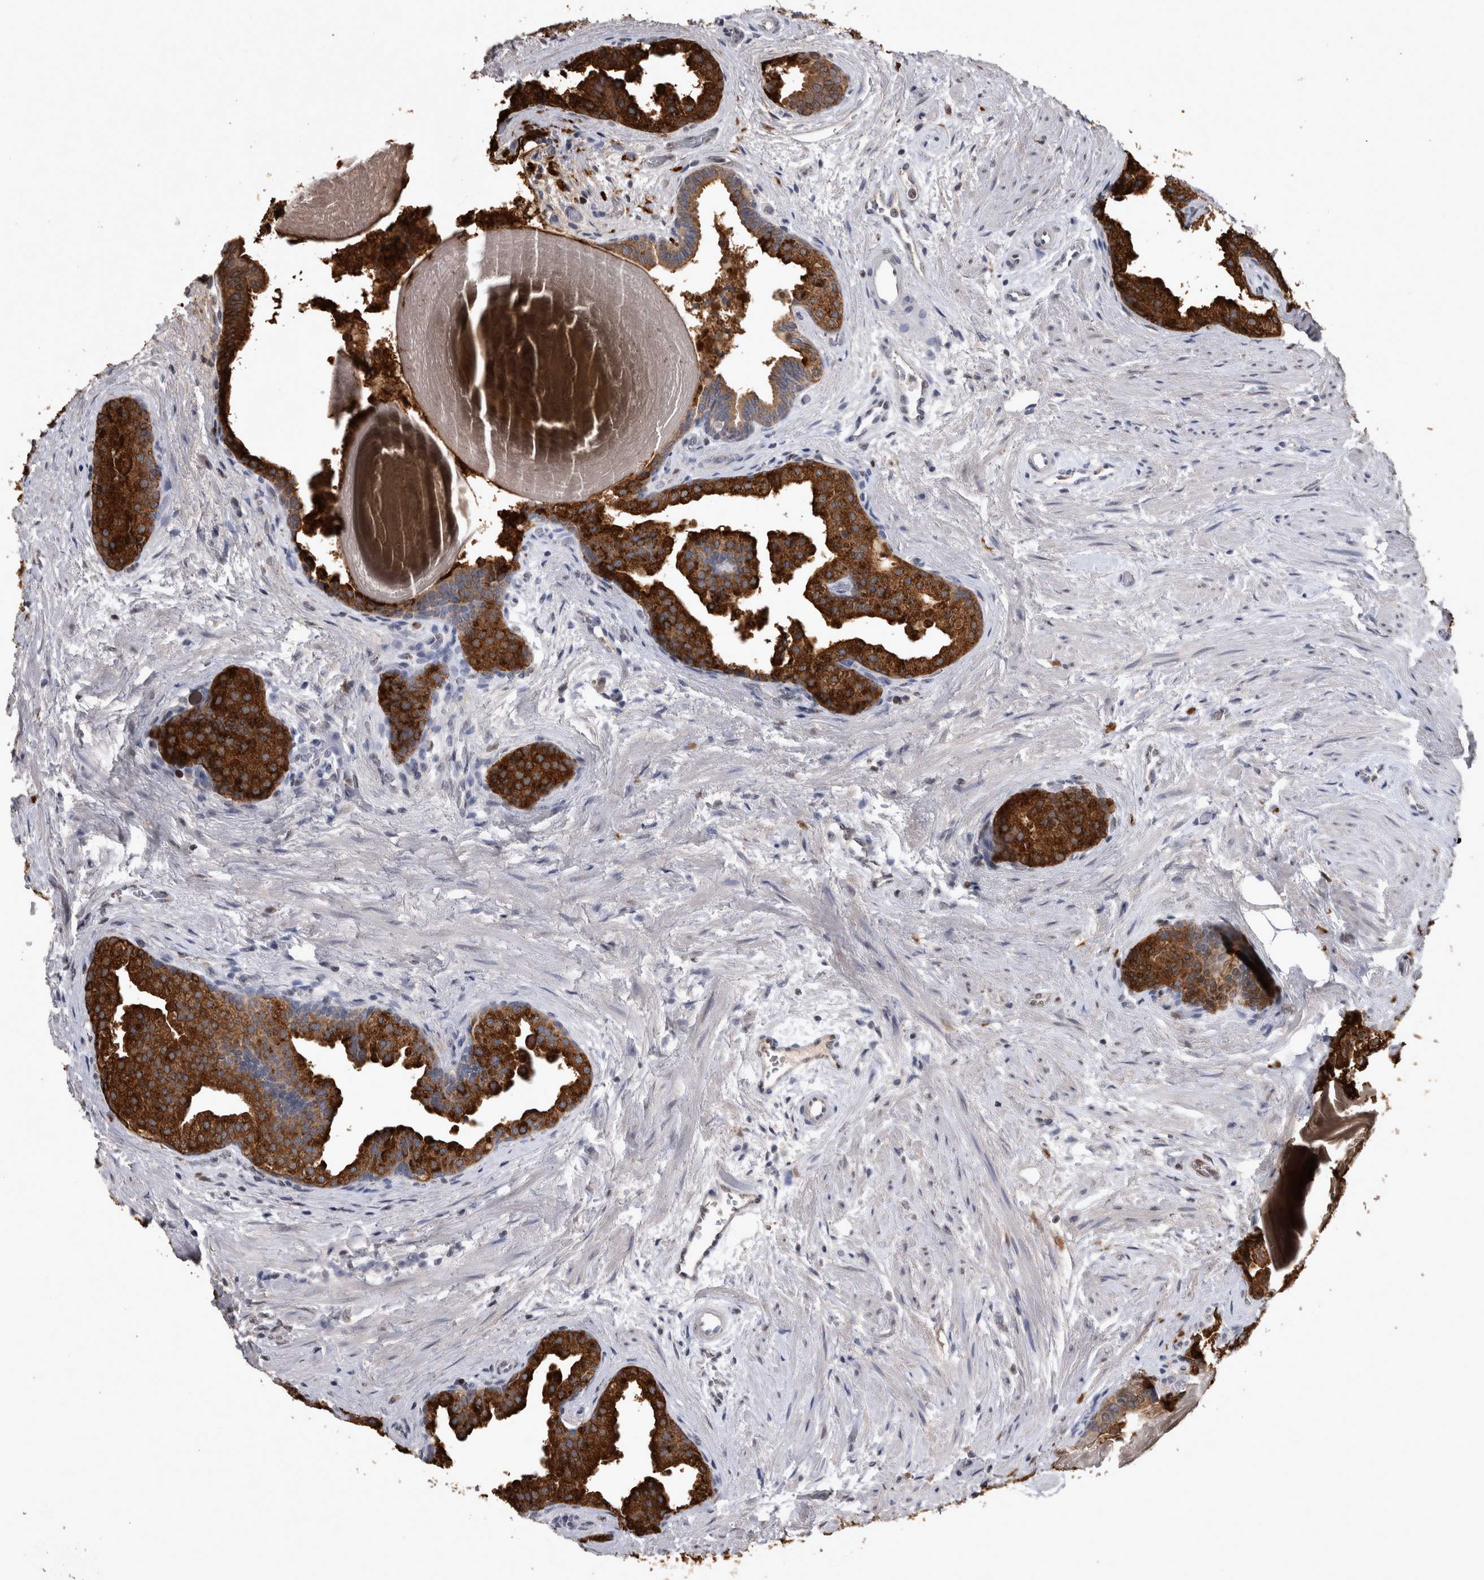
{"staining": {"intensity": "strong", "quantity": ">75%", "location": "cytoplasmic/membranous"}, "tissue": "prostate", "cell_type": "Glandular cells", "image_type": "normal", "snomed": [{"axis": "morphology", "description": "Normal tissue, NOS"}, {"axis": "topography", "description": "Prostate"}], "caption": "Approximately >75% of glandular cells in unremarkable prostate reveal strong cytoplasmic/membranous protein expression as visualized by brown immunohistochemical staining.", "gene": "WNT7A", "patient": {"sex": "male", "age": 48}}